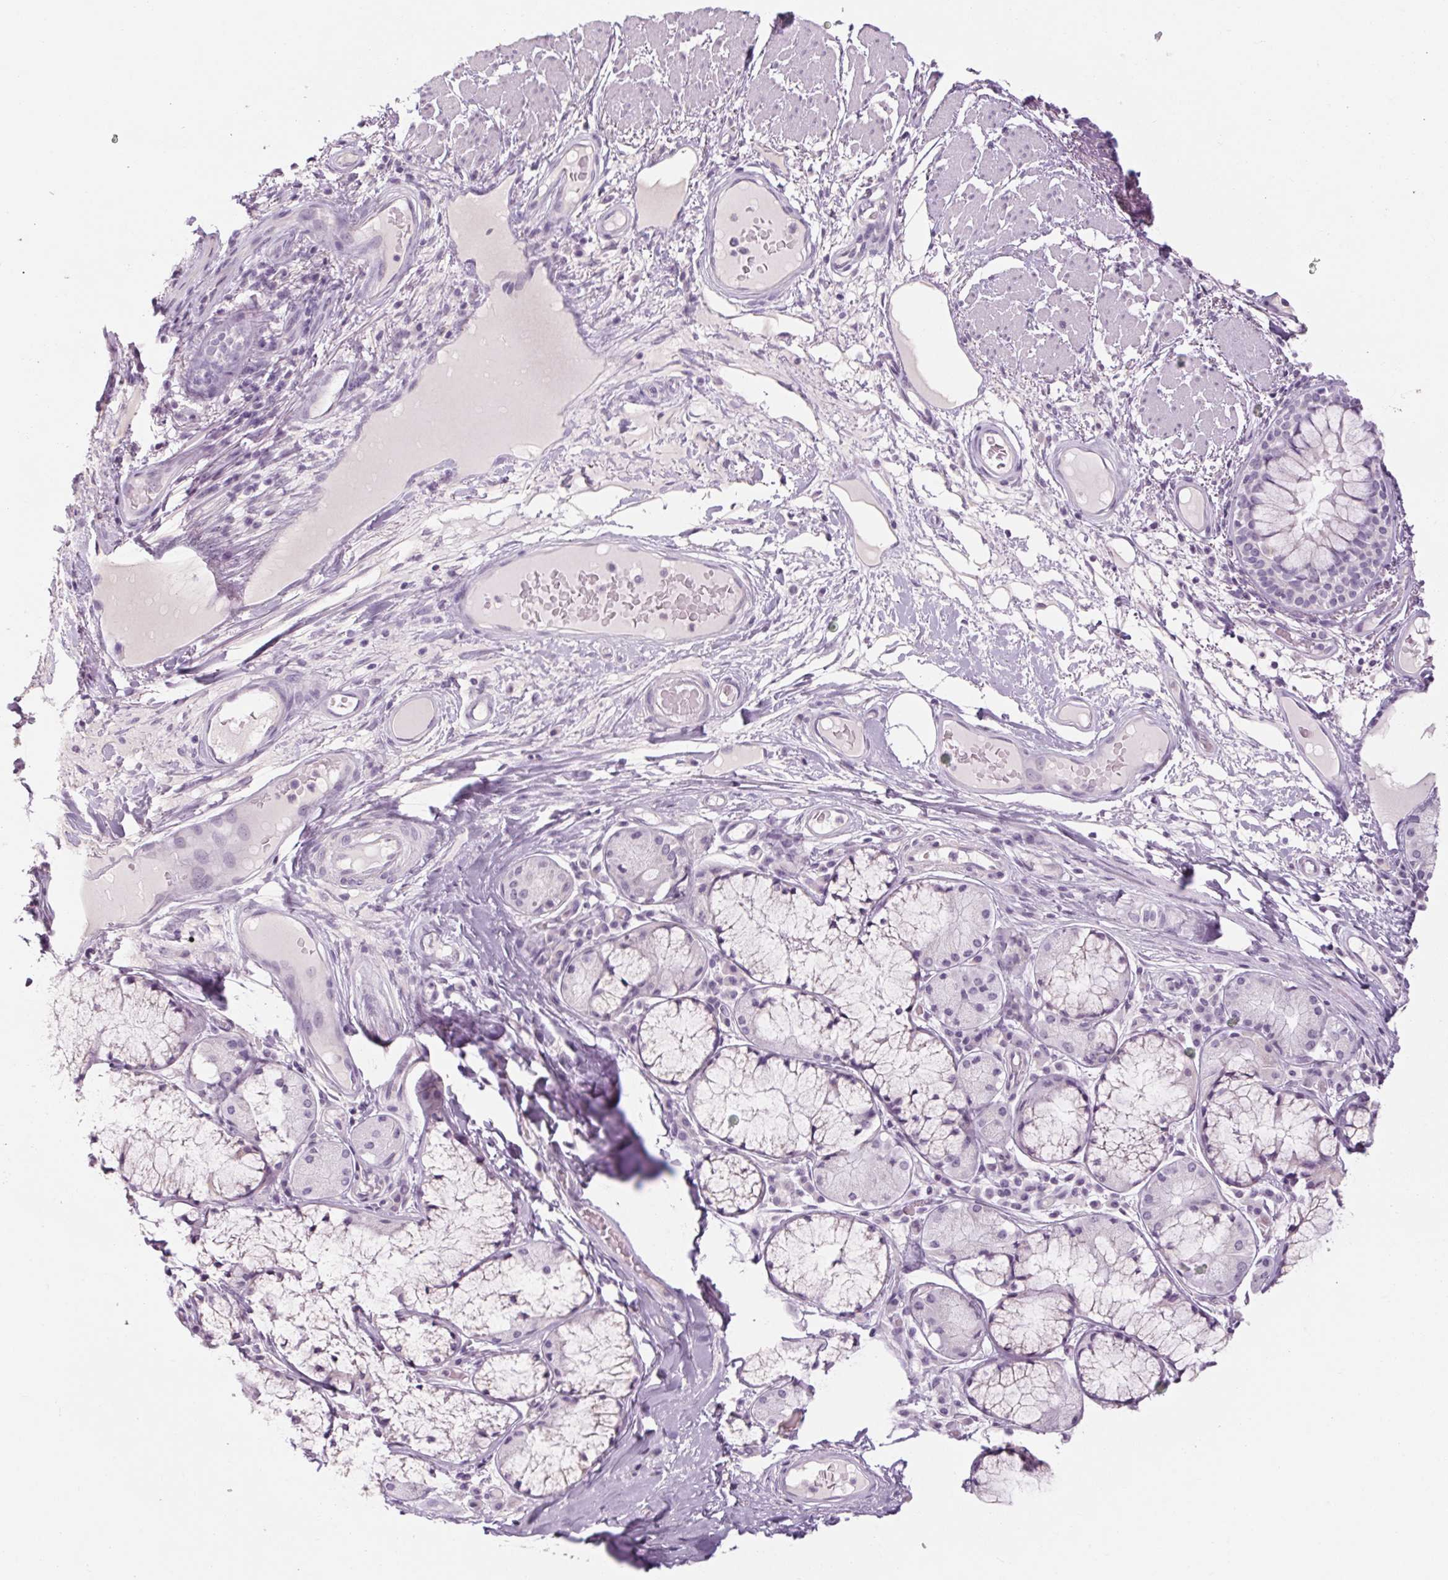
{"staining": {"intensity": "negative", "quantity": "none", "location": "none"}, "tissue": "adipose tissue", "cell_type": "Adipocytes", "image_type": "normal", "snomed": [{"axis": "morphology", "description": "Normal tissue, NOS"}, {"axis": "topography", "description": "Cartilage tissue"}, {"axis": "topography", "description": "Bronchus"}], "caption": "Micrograph shows no protein staining in adipocytes of benign adipose tissue.", "gene": "RPTN", "patient": {"sex": "male", "age": 64}}